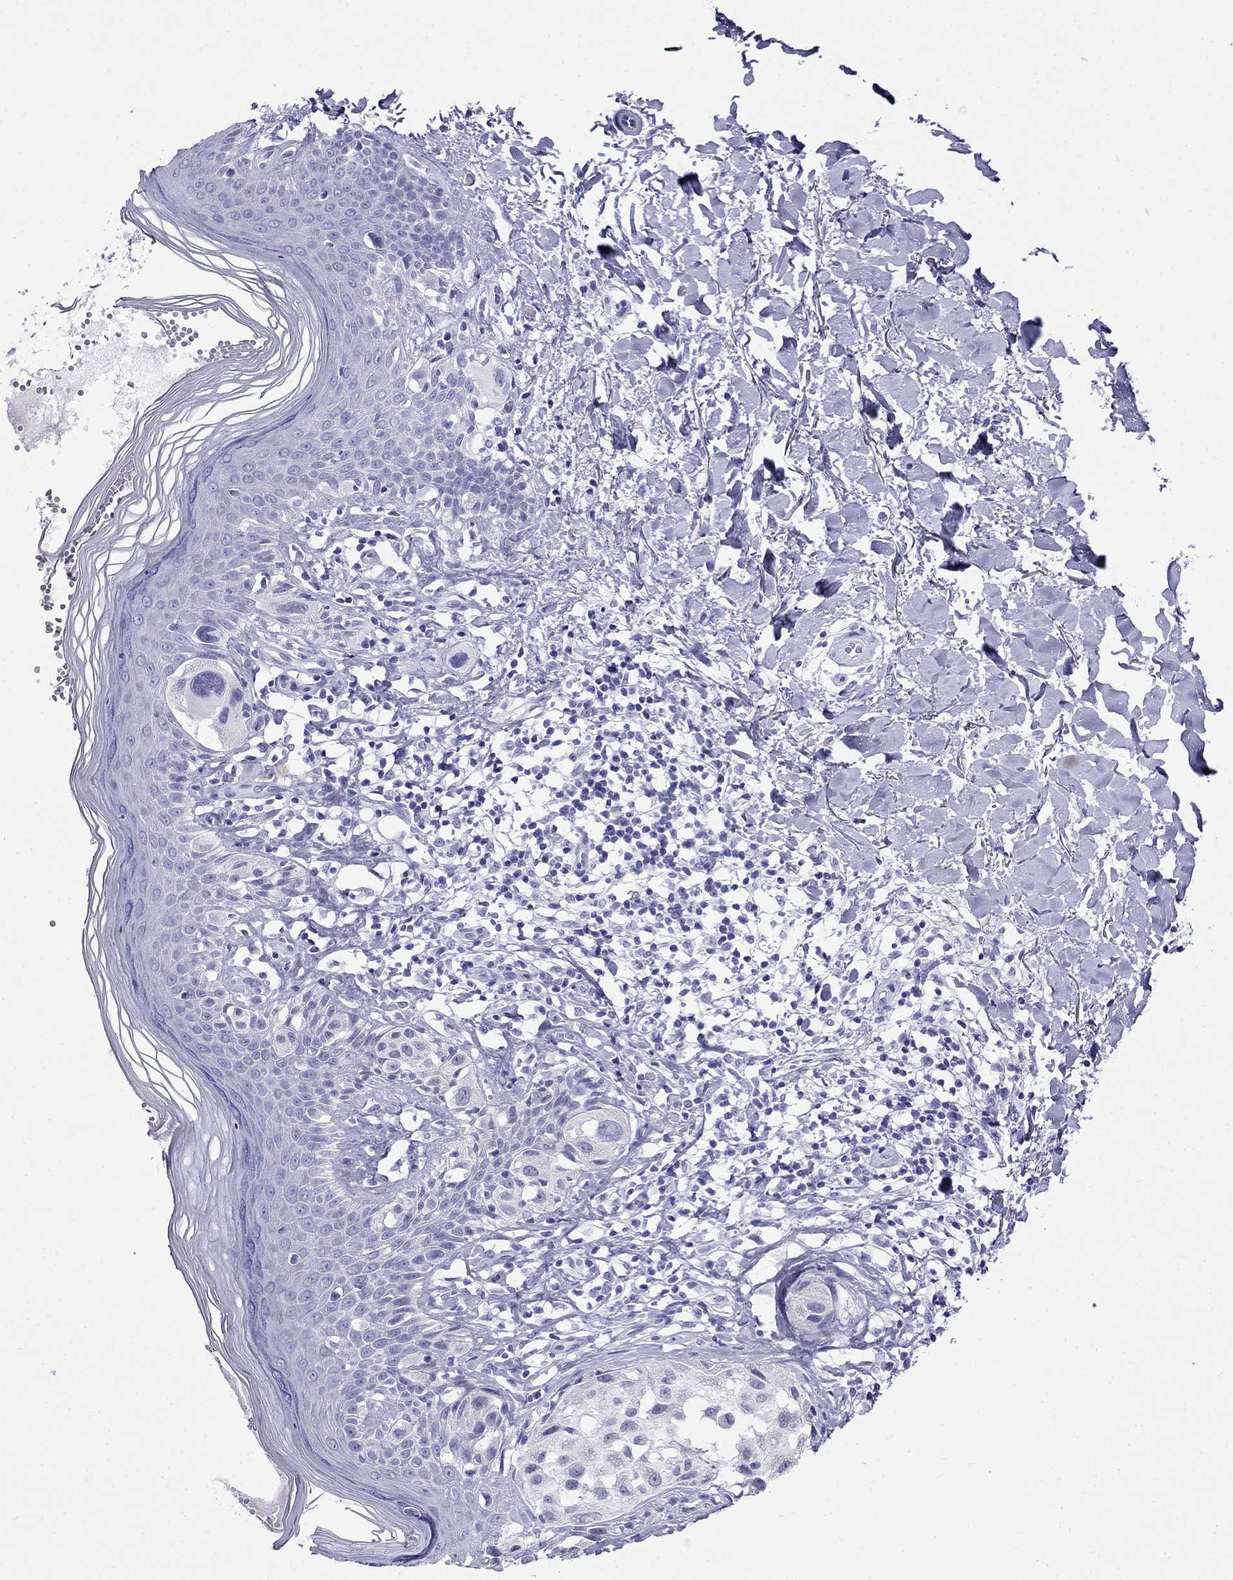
{"staining": {"intensity": "negative", "quantity": "none", "location": "none"}, "tissue": "melanoma", "cell_type": "Tumor cells", "image_type": "cancer", "snomed": [{"axis": "morphology", "description": "Malignant melanoma, NOS"}, {"axis": "topography", "description": "Skin"}], "caption": "Immunohistochemistry histopathology image of human malignant melanoma stained for a protein (brown), which displays no positivity in tumor cells.", "gene": "PPP1R36", "patient": {"sex": "female", "age": 73}}